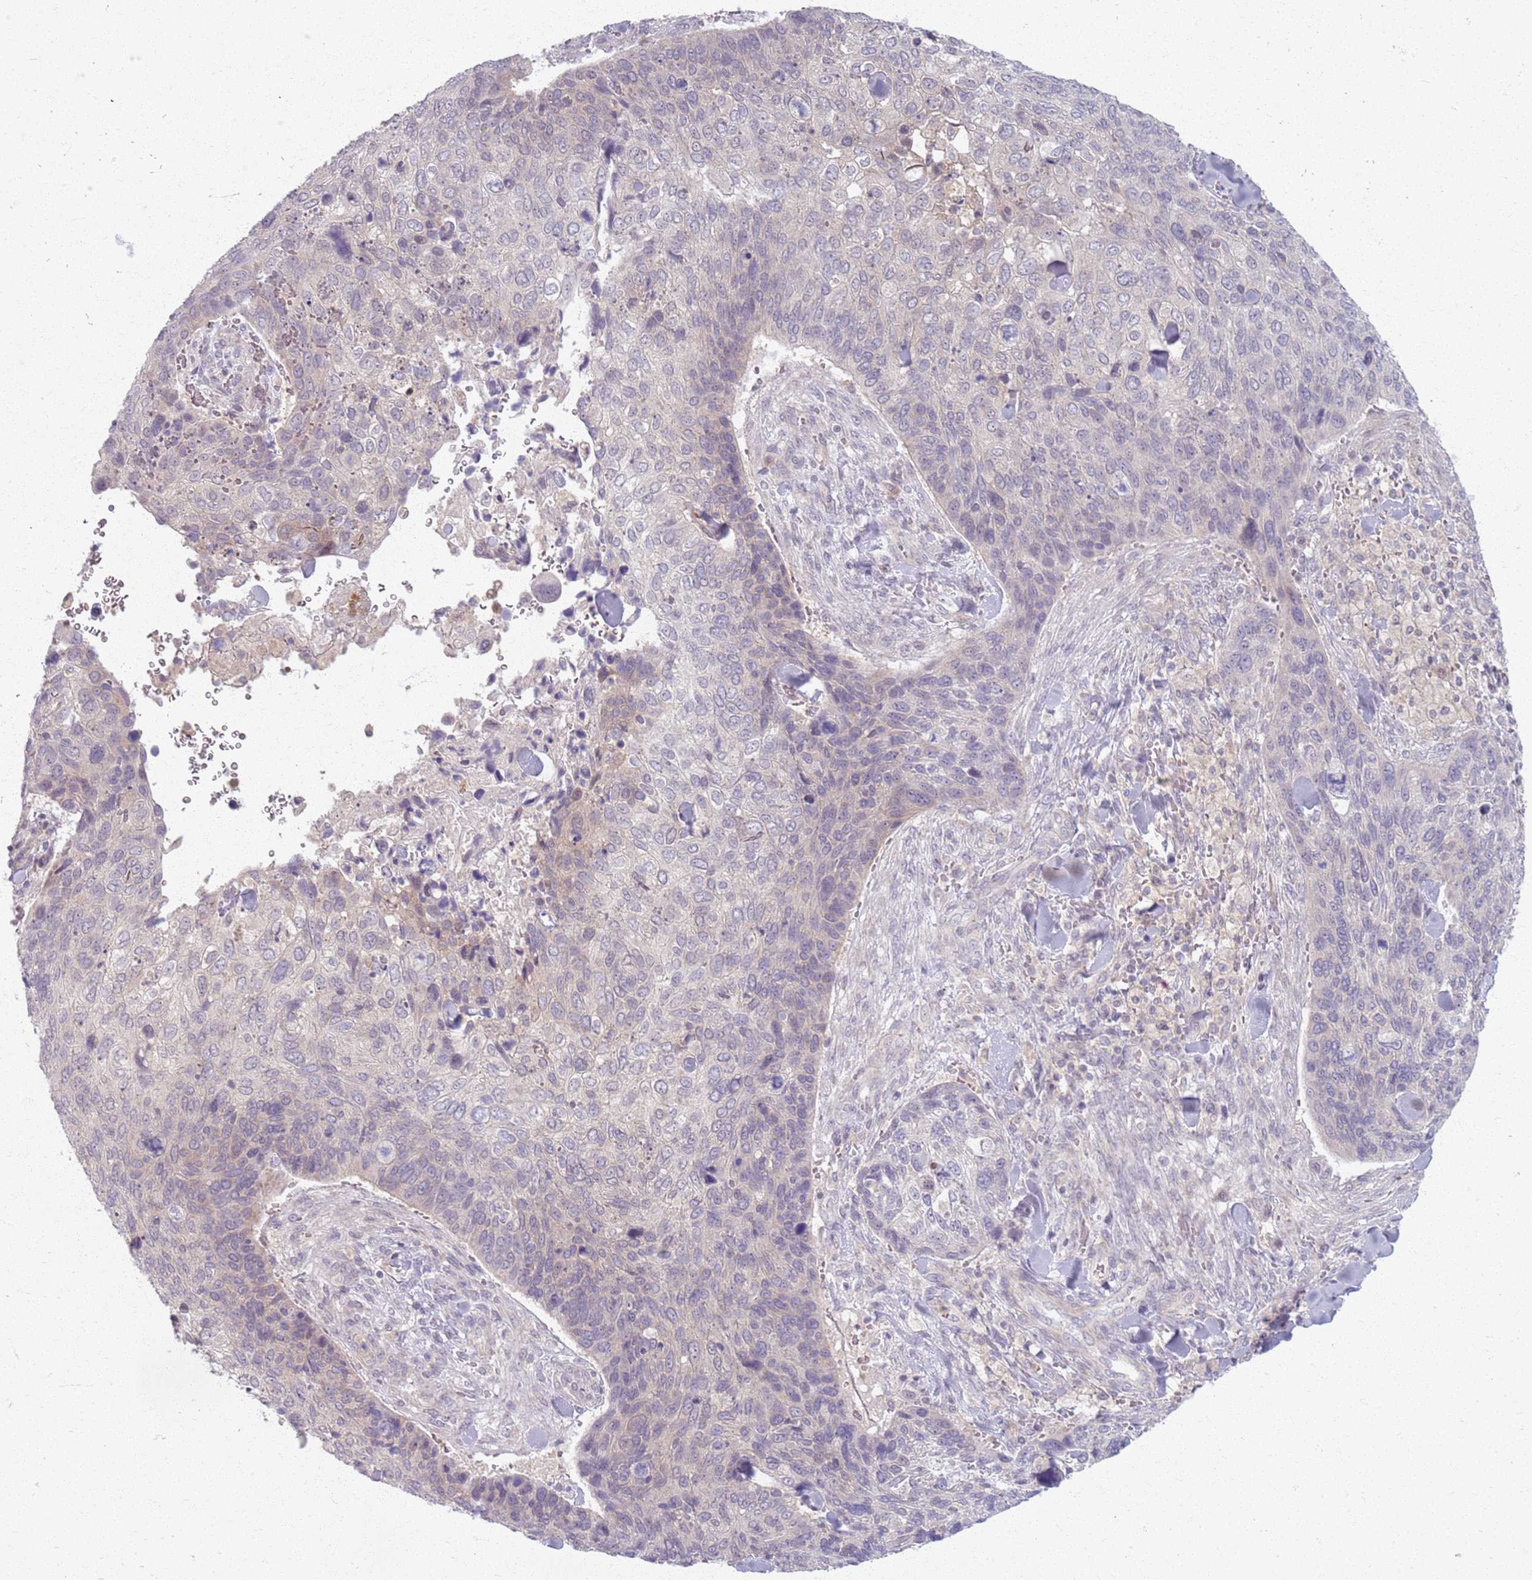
{"staining": {"intensity": "negative", "quantity": "none", "location": "none"}, "tissue": "skin cancer", "cell_type": "Tumor cells", "image_type": "cancer", "snomed": [{"axis": "morphology", "description": "Basal cell carcinoma"}, {"axis": "topography", "description": "Skin"}], "caption": "This photomicrograph is of skin cancer stained with IHC to label a protein in brown with the nuclei are counter-stained blue. There is no expression in tumor cells.", "gene": "ZDHHC2", "patient": {"sex": "female", "age": 74}}